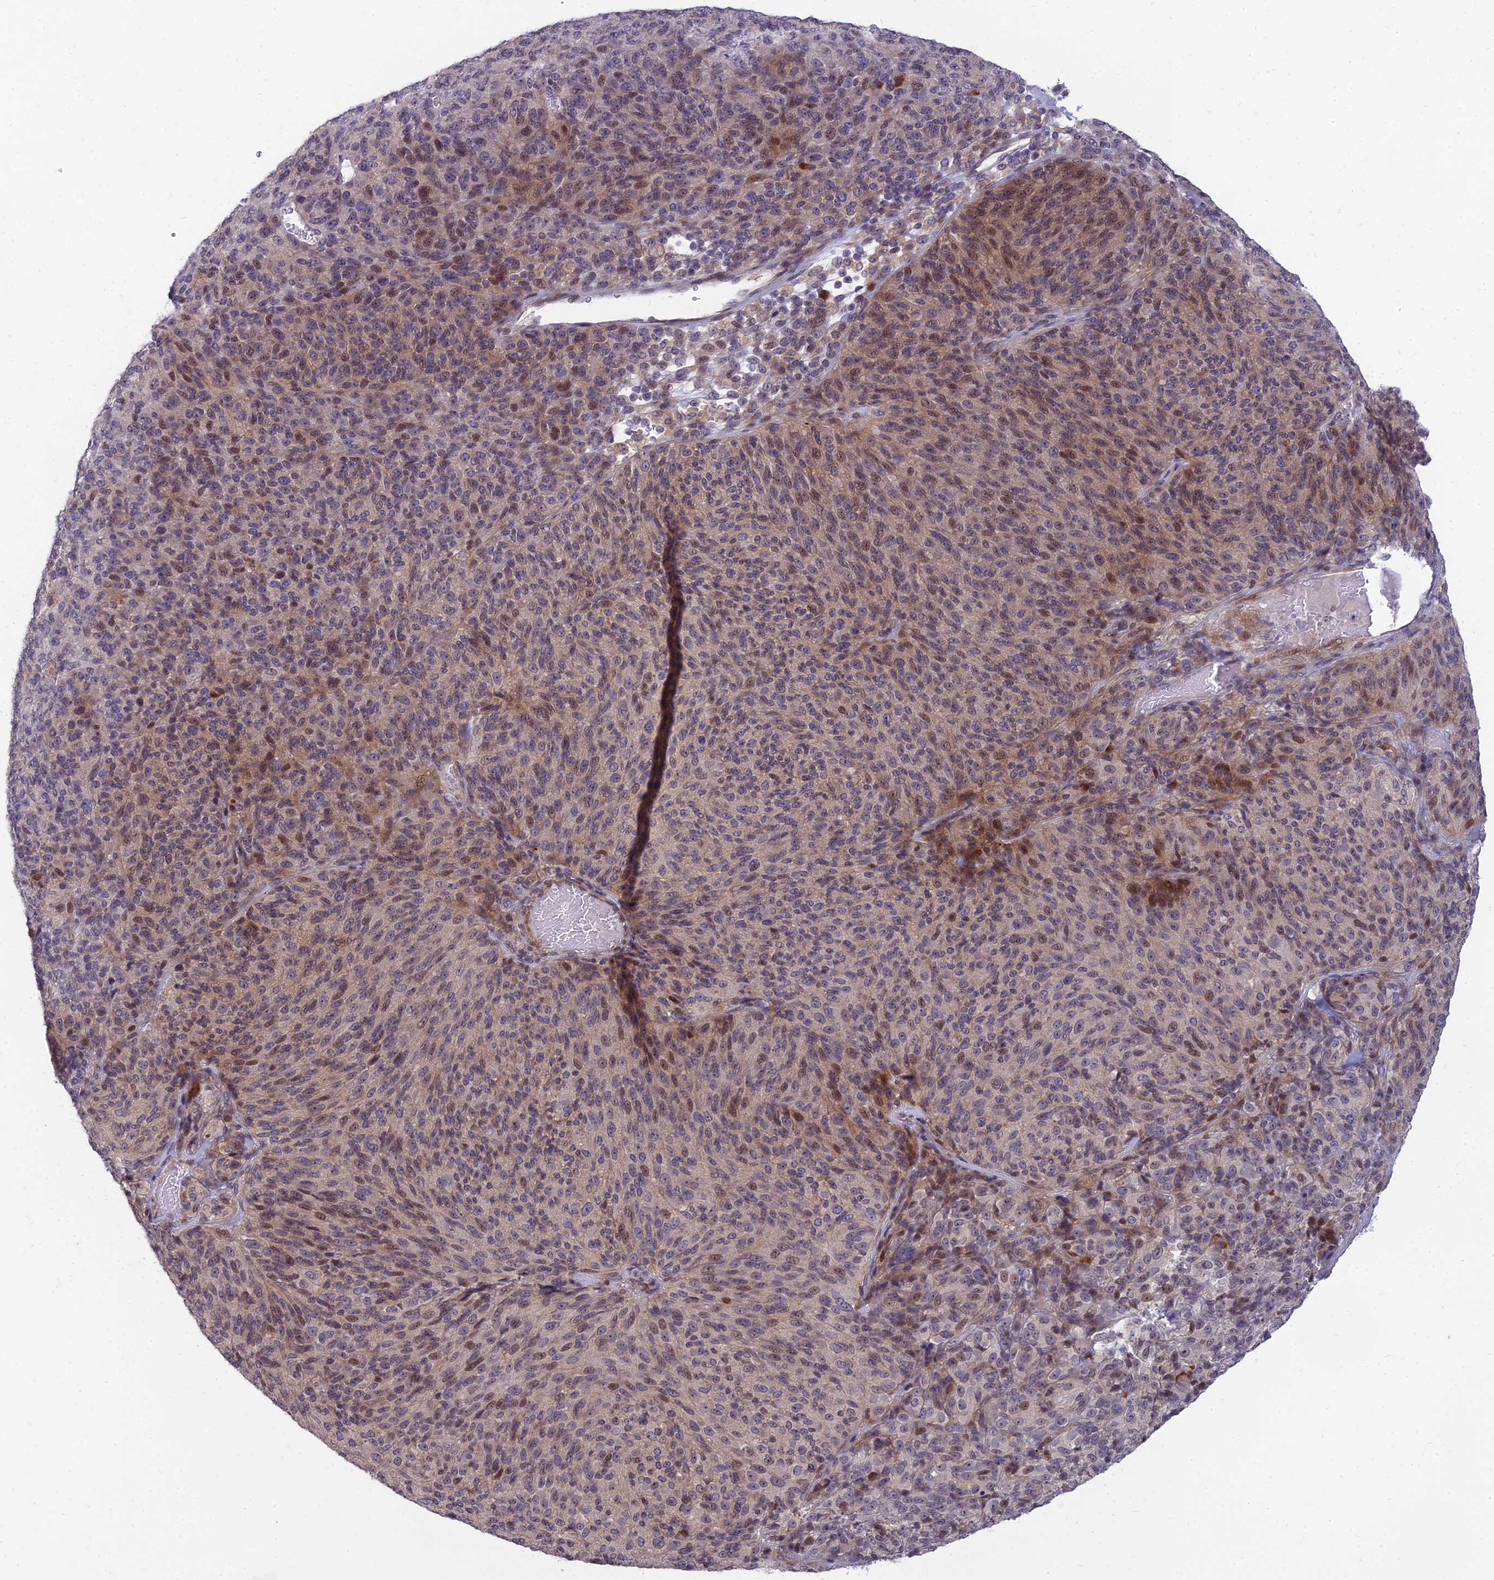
{"staining": {"intensity": "weak", "quantity": "<25%", "location": "nuclear"}, "tissue": "melanoma", "cell_type": "Tumor cells", "image_type": "cancer", "snomed": [{"axis": "morphology", "description": "Malignant melanoma, Metastatic site"}, {"axis": "topography", "description": "Brain"}], "caption": "Immunohistochemistry of human melanoma demonstrates no expression in tumor cells.", "gene": "DTX2", "patient": {"sex": "female", "age": 56}}